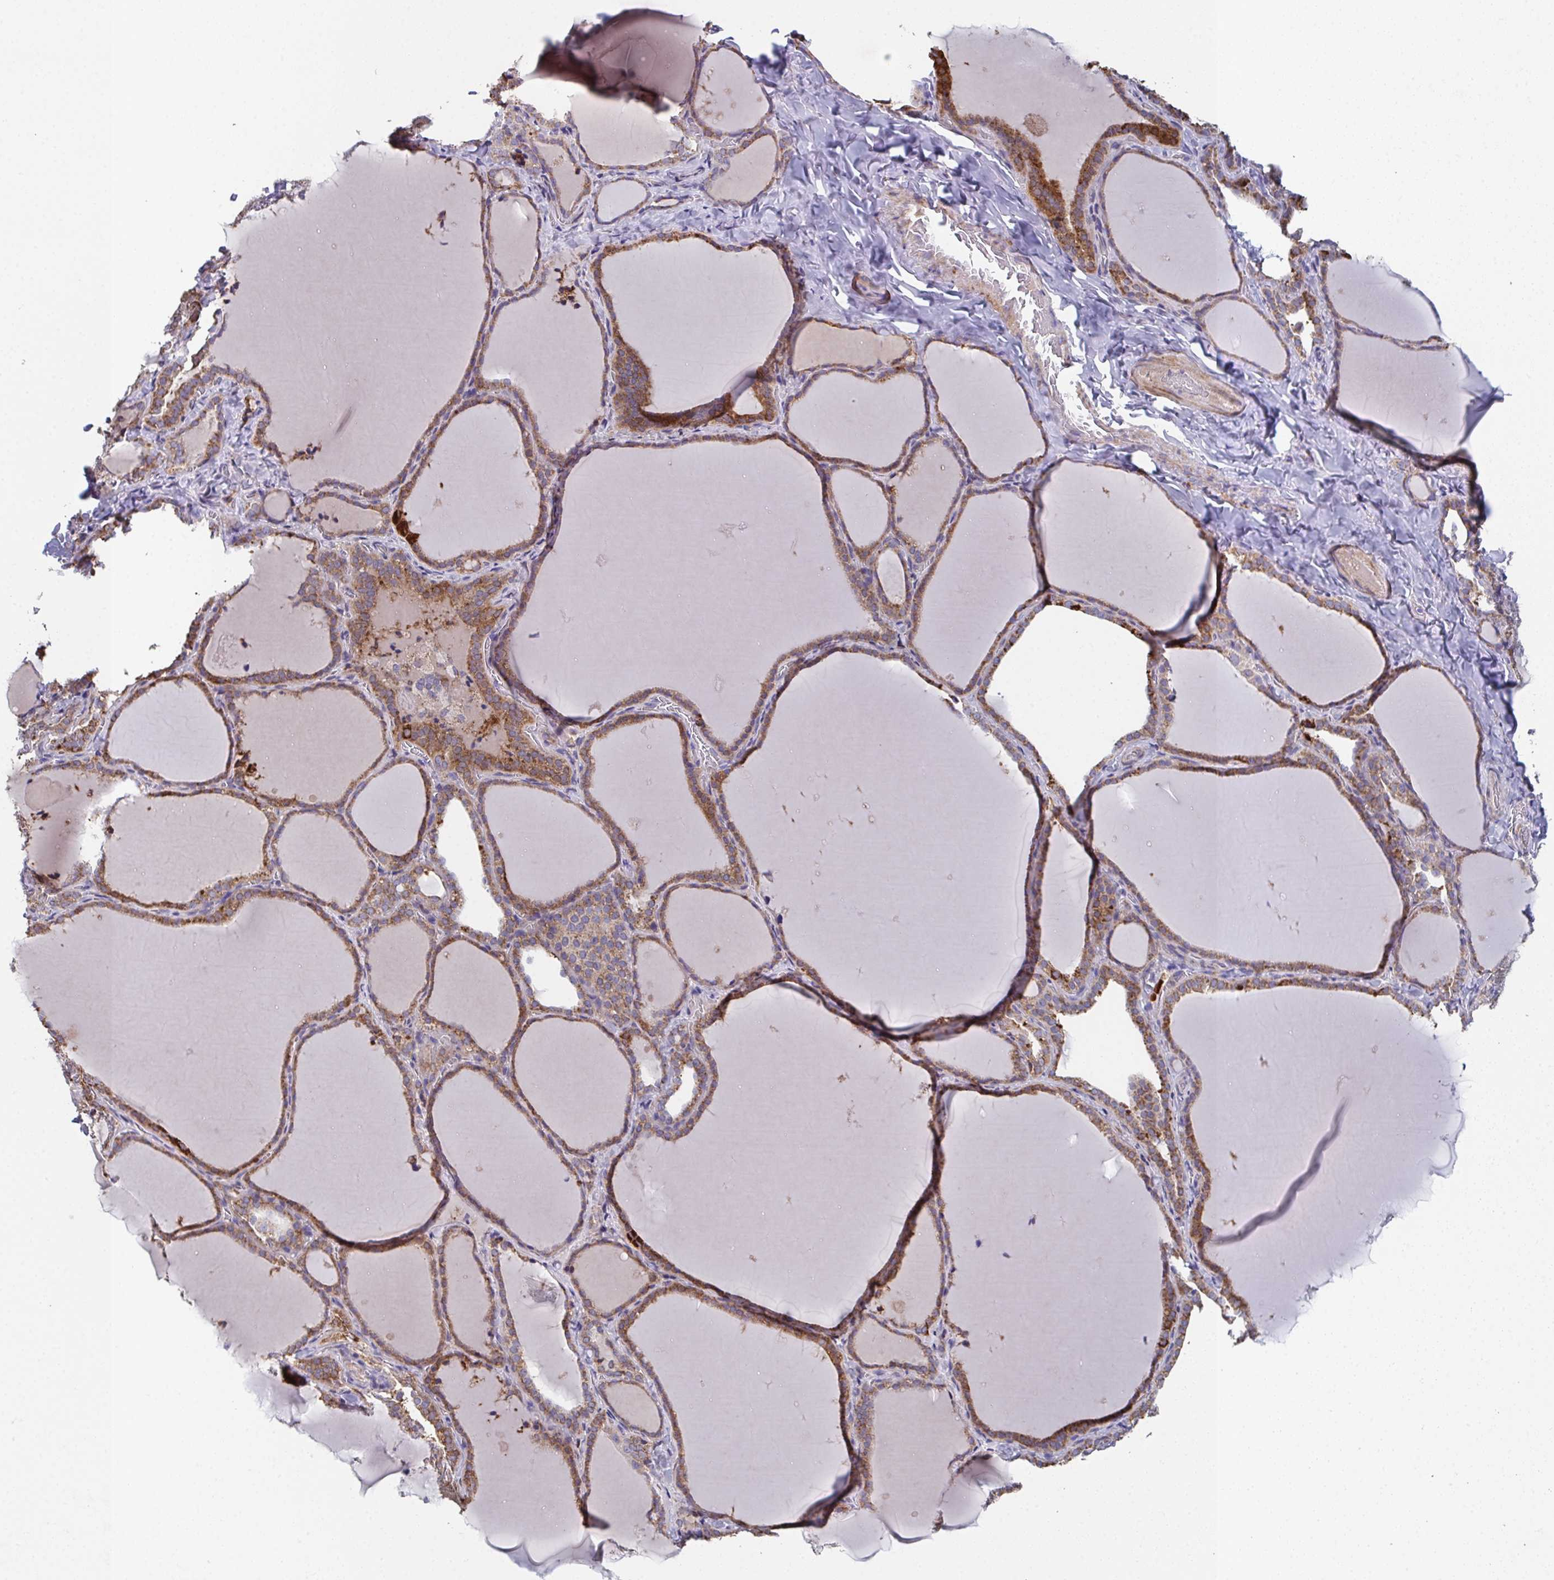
{"staining": {"intensity": "moderate", "quantity": "25%-75%", "location": "cytoplasmic/membranous"}, "tissue": "thyroid gland", "cell_type": "Glandular cells", "image_type": "normal", "snomed": [{"axis": "morphology", "description": "Normal tissue, NOS"}, {"axis": "topography", "description": "Thyroid gland"}], "caption": "High-power microscopy captured an IHC image of benign thyroid gland, revealing moderate cytoplasmic/membranous positivity in about 25%-75% of glandular cells. Nuclei are stained in blue.", "gene": "MT", "patient": {"sex": "female", "age": 22}}